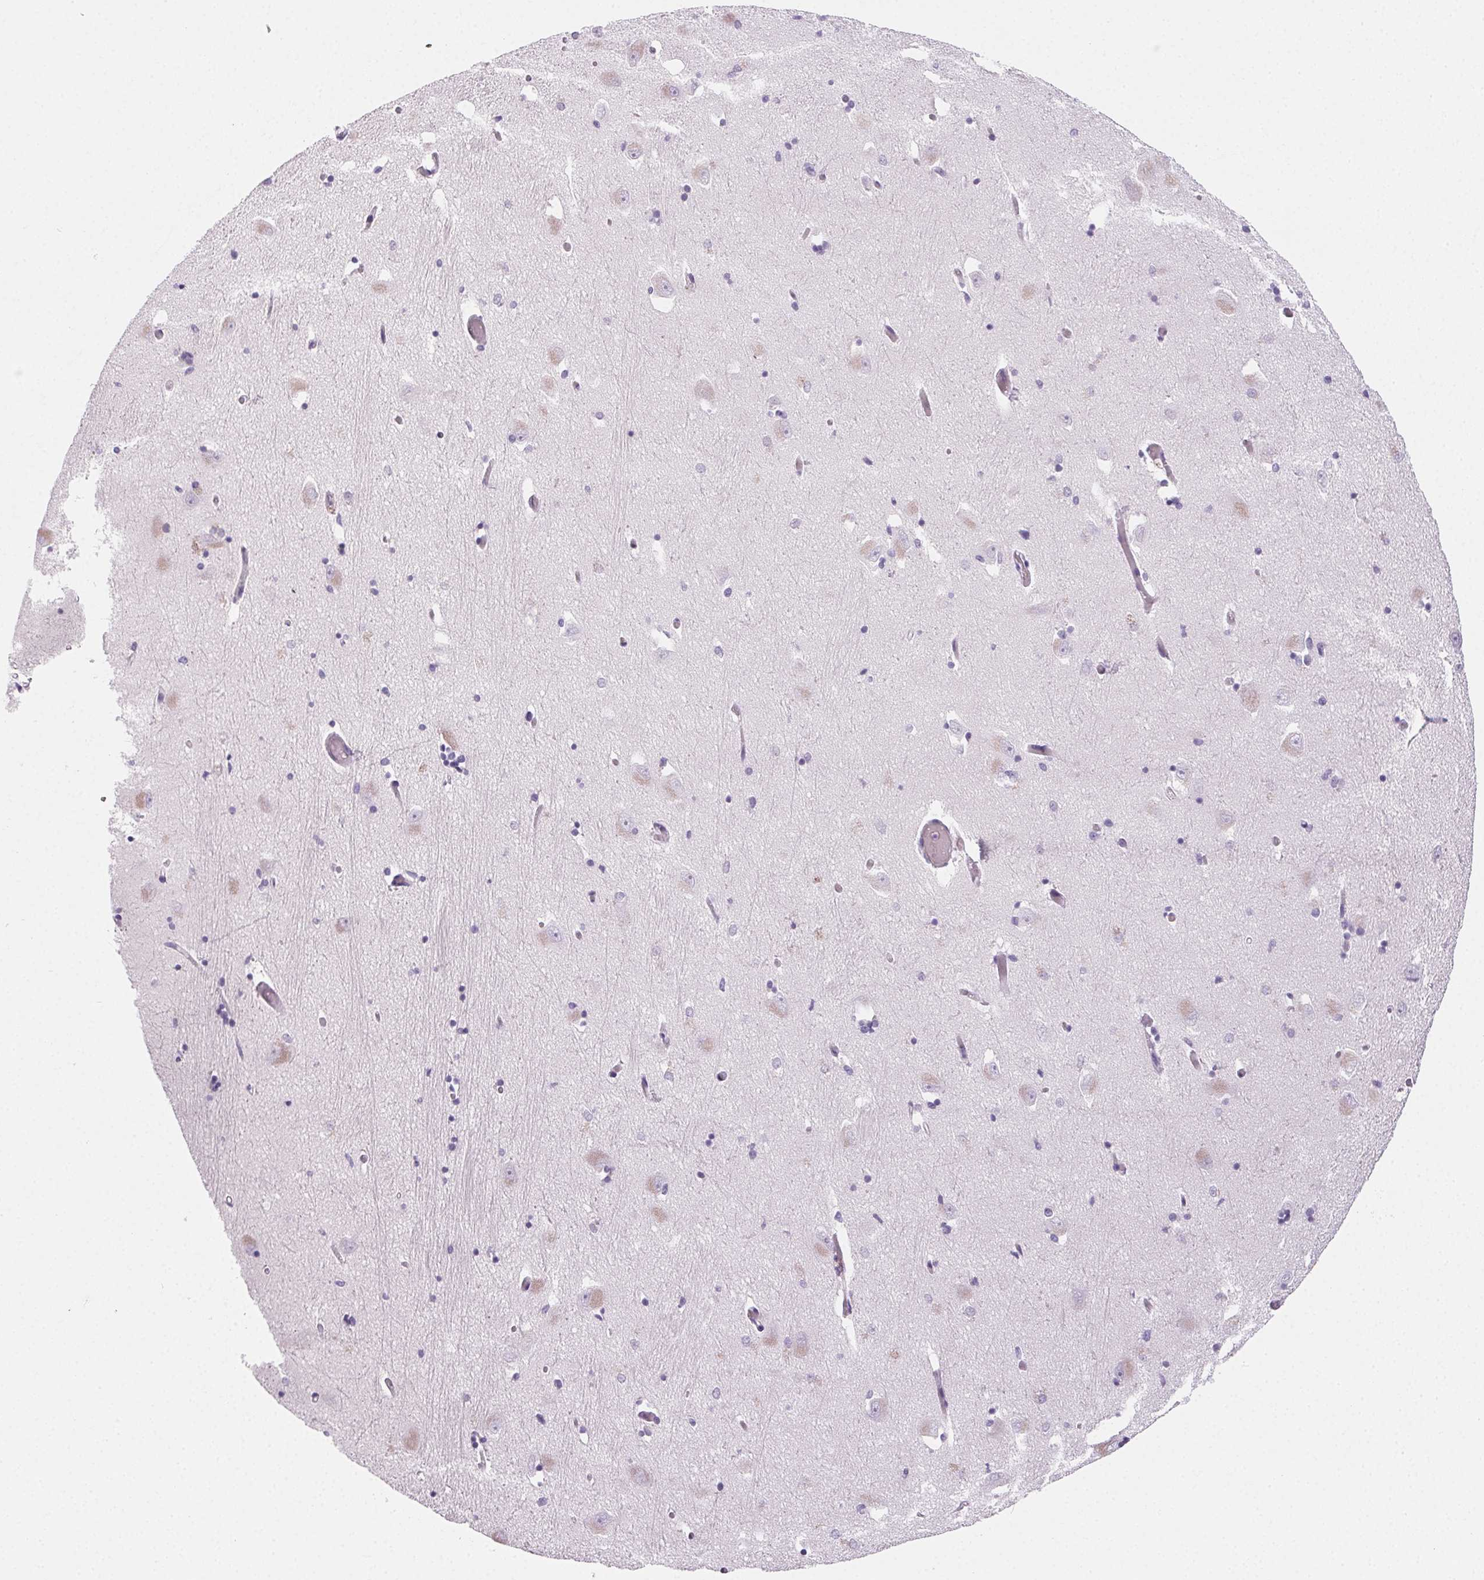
{"staining": {"intensity": "negative", "quantity": "none", "location": "none"}, "tissue": "caudate", "cell_type": "Glial cells", "image_type": "normal", "snomed": [{"axis": "morphology", "description": "Normal tissue, NOS"}, {"axis": "topography", "description": "Lateral ventricle wall"}, {"axis": "topography", "description": "Hippocampus"}], "caption": "Immunohistochemistry (IHC) image of unremarkable caudate: caudate stained with DAB exhibits no significant protein positivity in glial cells. Nuclei are stained in blue.", "gene": "PRSS1", "patient": {"sex": "female", "age": 63}}